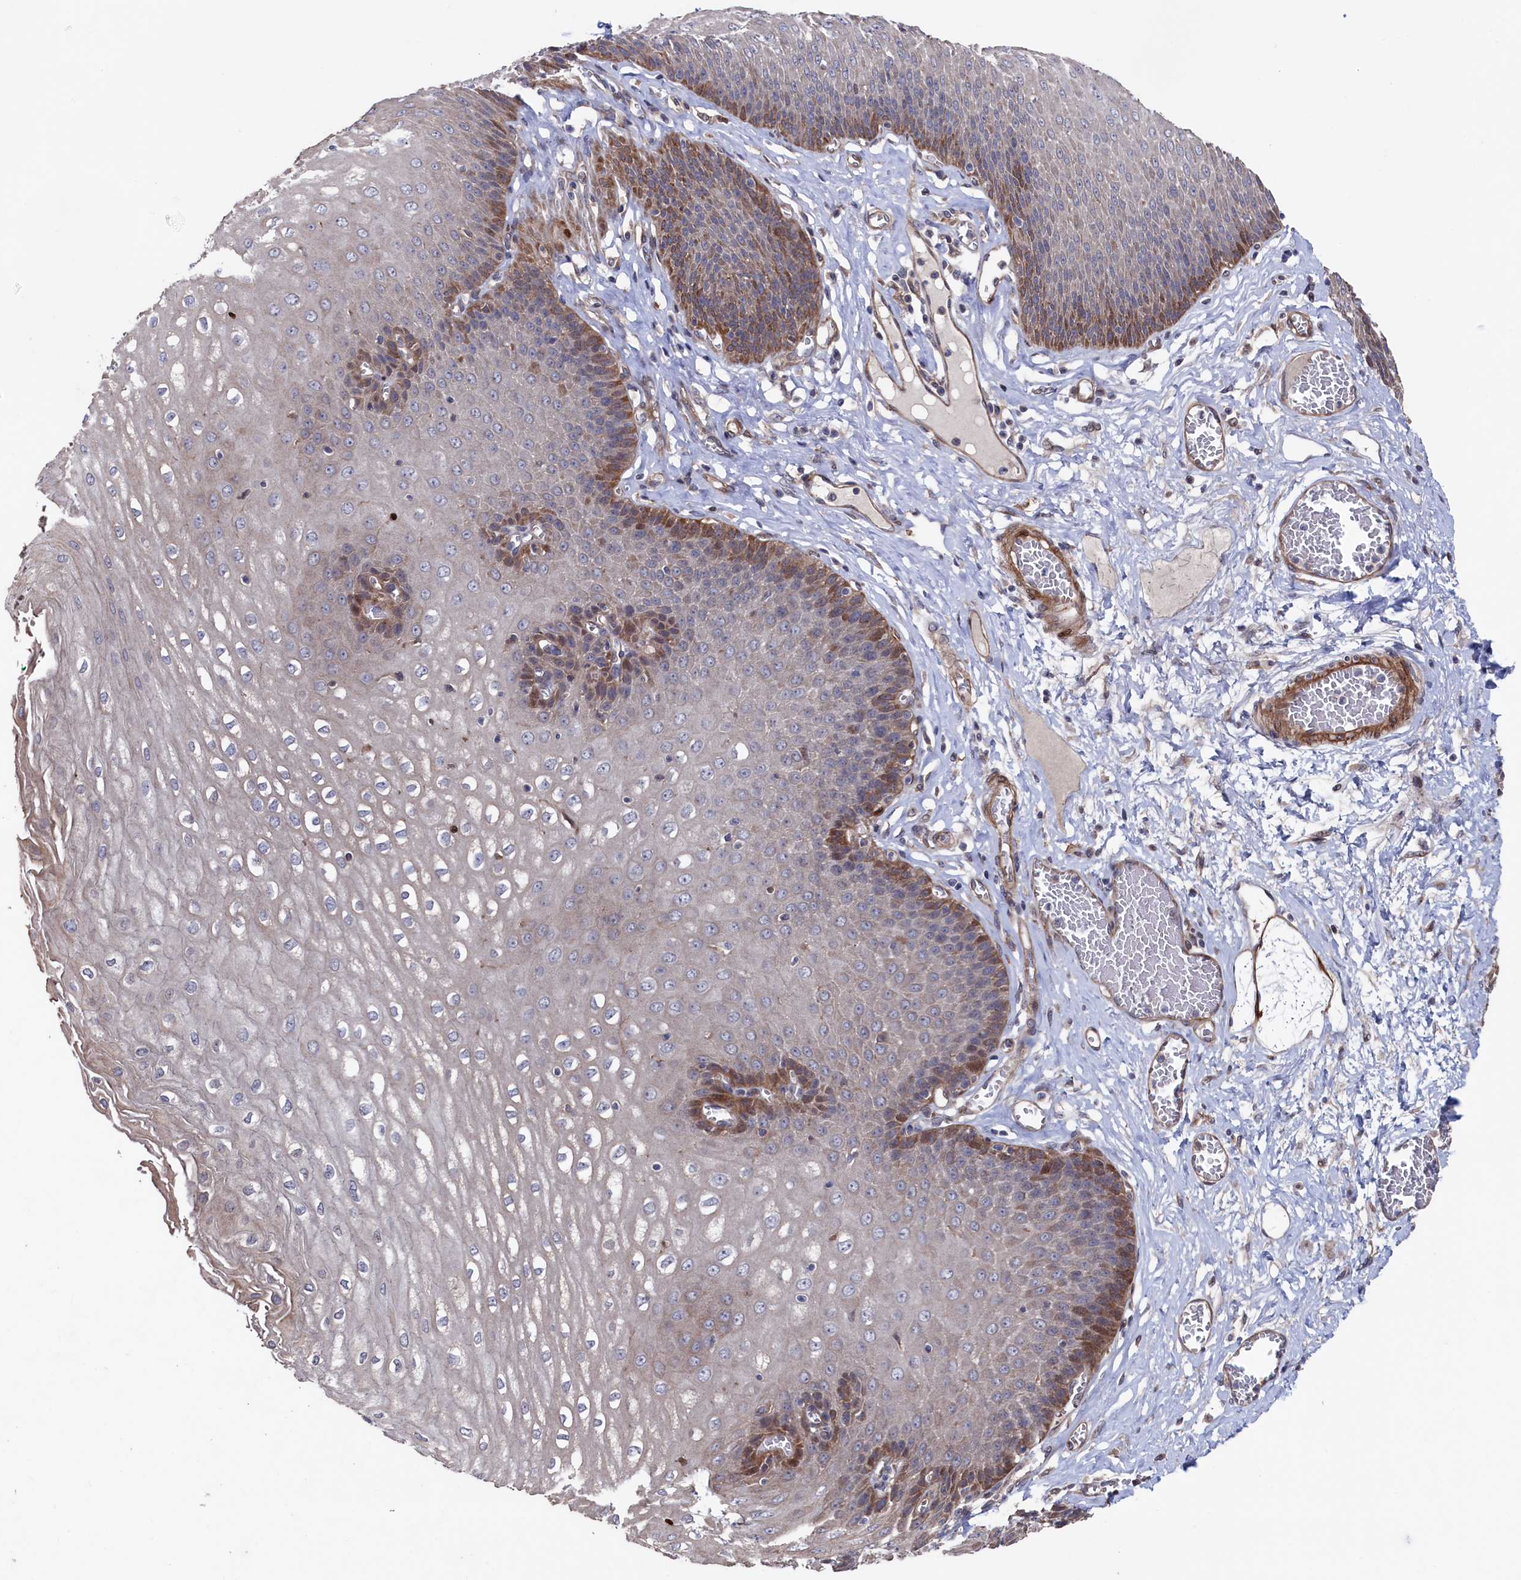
{"staining": {"intensity": "moderate", "quantity": "<25%", "location": "cytoplasmic/membranous"}, "tissue": "esophagus", "cell_type": "Squamous epithelial cells", "image_type": "normal", "snomed": [{"axis": "morphology", "description": "Normal tissue, NOS"}, {"axis": "topography", "description": "Esophagus"}], "caption": "Immunohistochemical staining of unremarkable esophagus reveals <25% levels of moderate cytoplasmic/membranous protein staining in approximately <25% of squamous epithelial cells. (DAB = brown stain, brightfield microscopy at high magnification).", "gene": "ZNF891", "patient": {"sex": "male", "age": 60}}